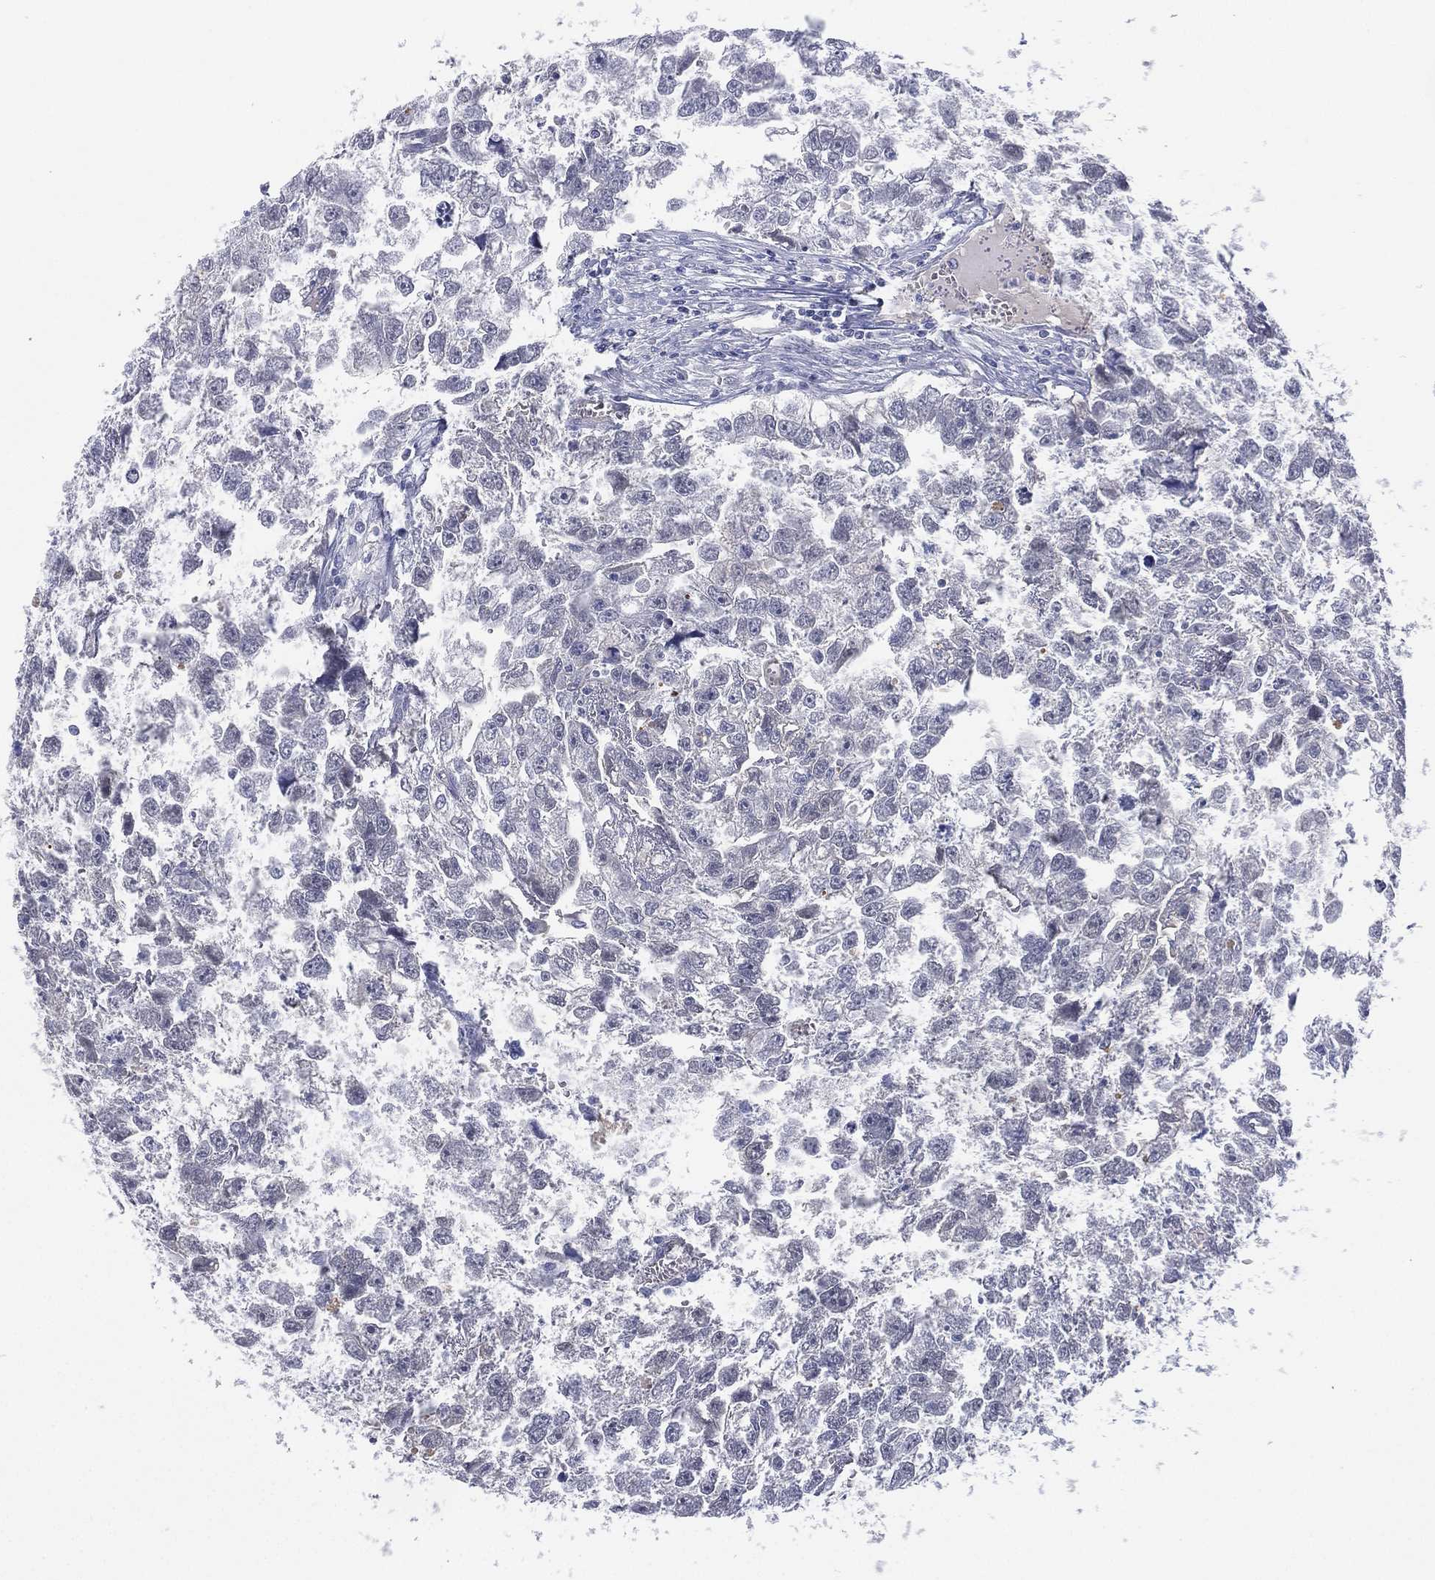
{"staining": {"intensity": "negative", "quantity": "none", "location": "none"}, "tissue": "testis cancer", "cell_type": "Tumor cells", "image_type": "cancer", "snomed": [{"axis": "morphology", "description": "Carcinoma, Embryonal, NOS"}, {"axis": "morphology", "description": "Teratoma, malignant, NOS"}, {"axis": "topography", "description": "Testis"}], "caption": "High power microscopy image of an immunohistochemistry (IHC) image of testis cancer, revealing no significant expression in tumor cells.", "gene": "DDAH1", "patient": {"sex": "male", "age": 44}}